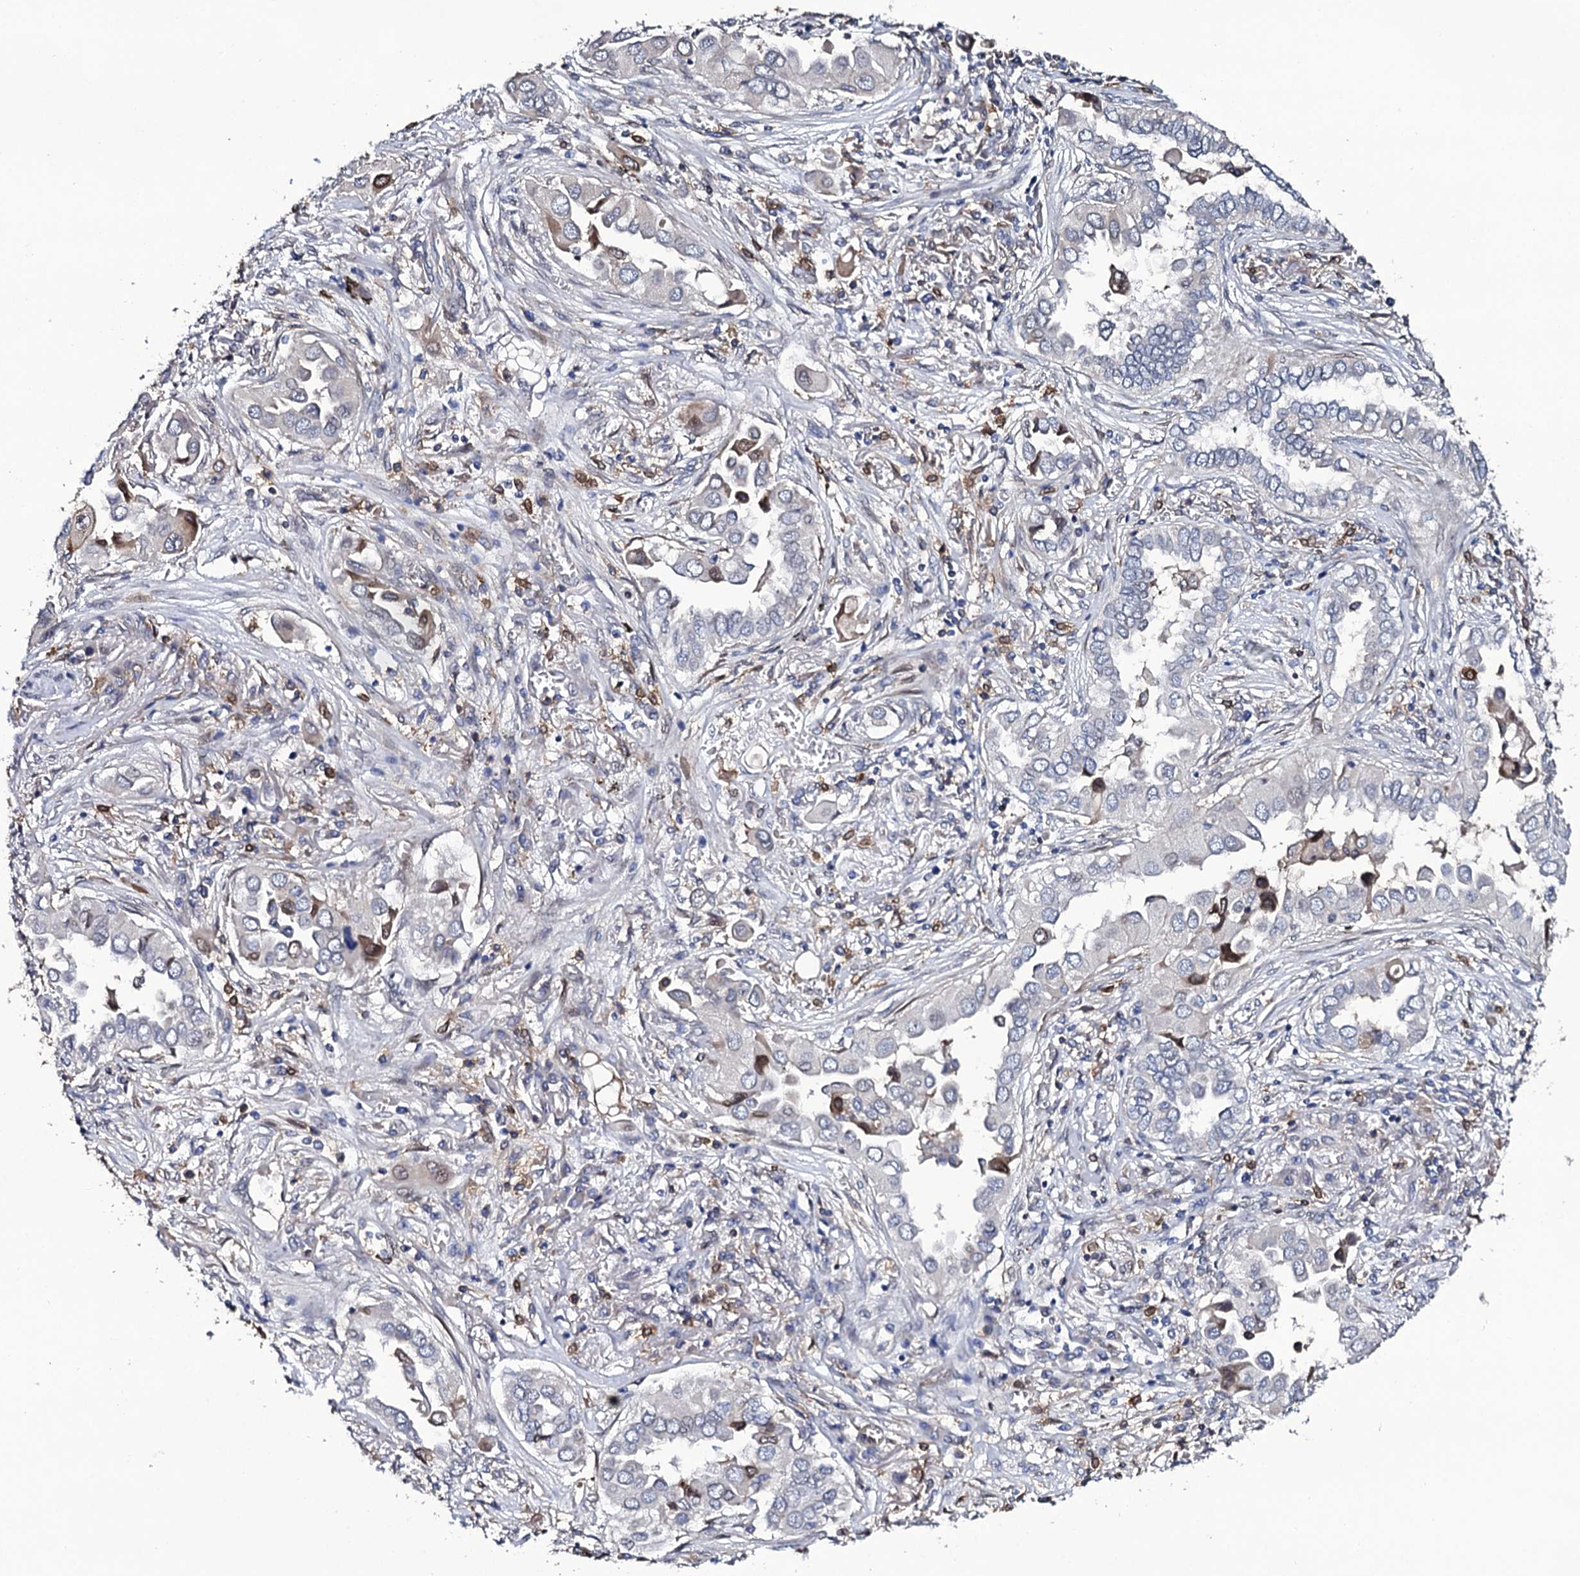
{"staining": {"intensity": "moderate", "quantity": "<25%", "location": "cytoplasmic/membranous"}, "tissue": "lung cancer", "cell_type": "Tumor cells", "image_type": "cancer", "snomed": [{"axis": "morphology", "description": "Adenocarcinoma, NOS"}, {"axis": "topography", "description": "Lung"}], "caption": "A photomicrograph showing moderate cytoplasmic/membranous expression in approximately <25% of tumor cells in lung cancer, as visualized by brown immunohistochemical staining.", "gene": "TTC23", "patient": {"sex": "female", "age": 76}}